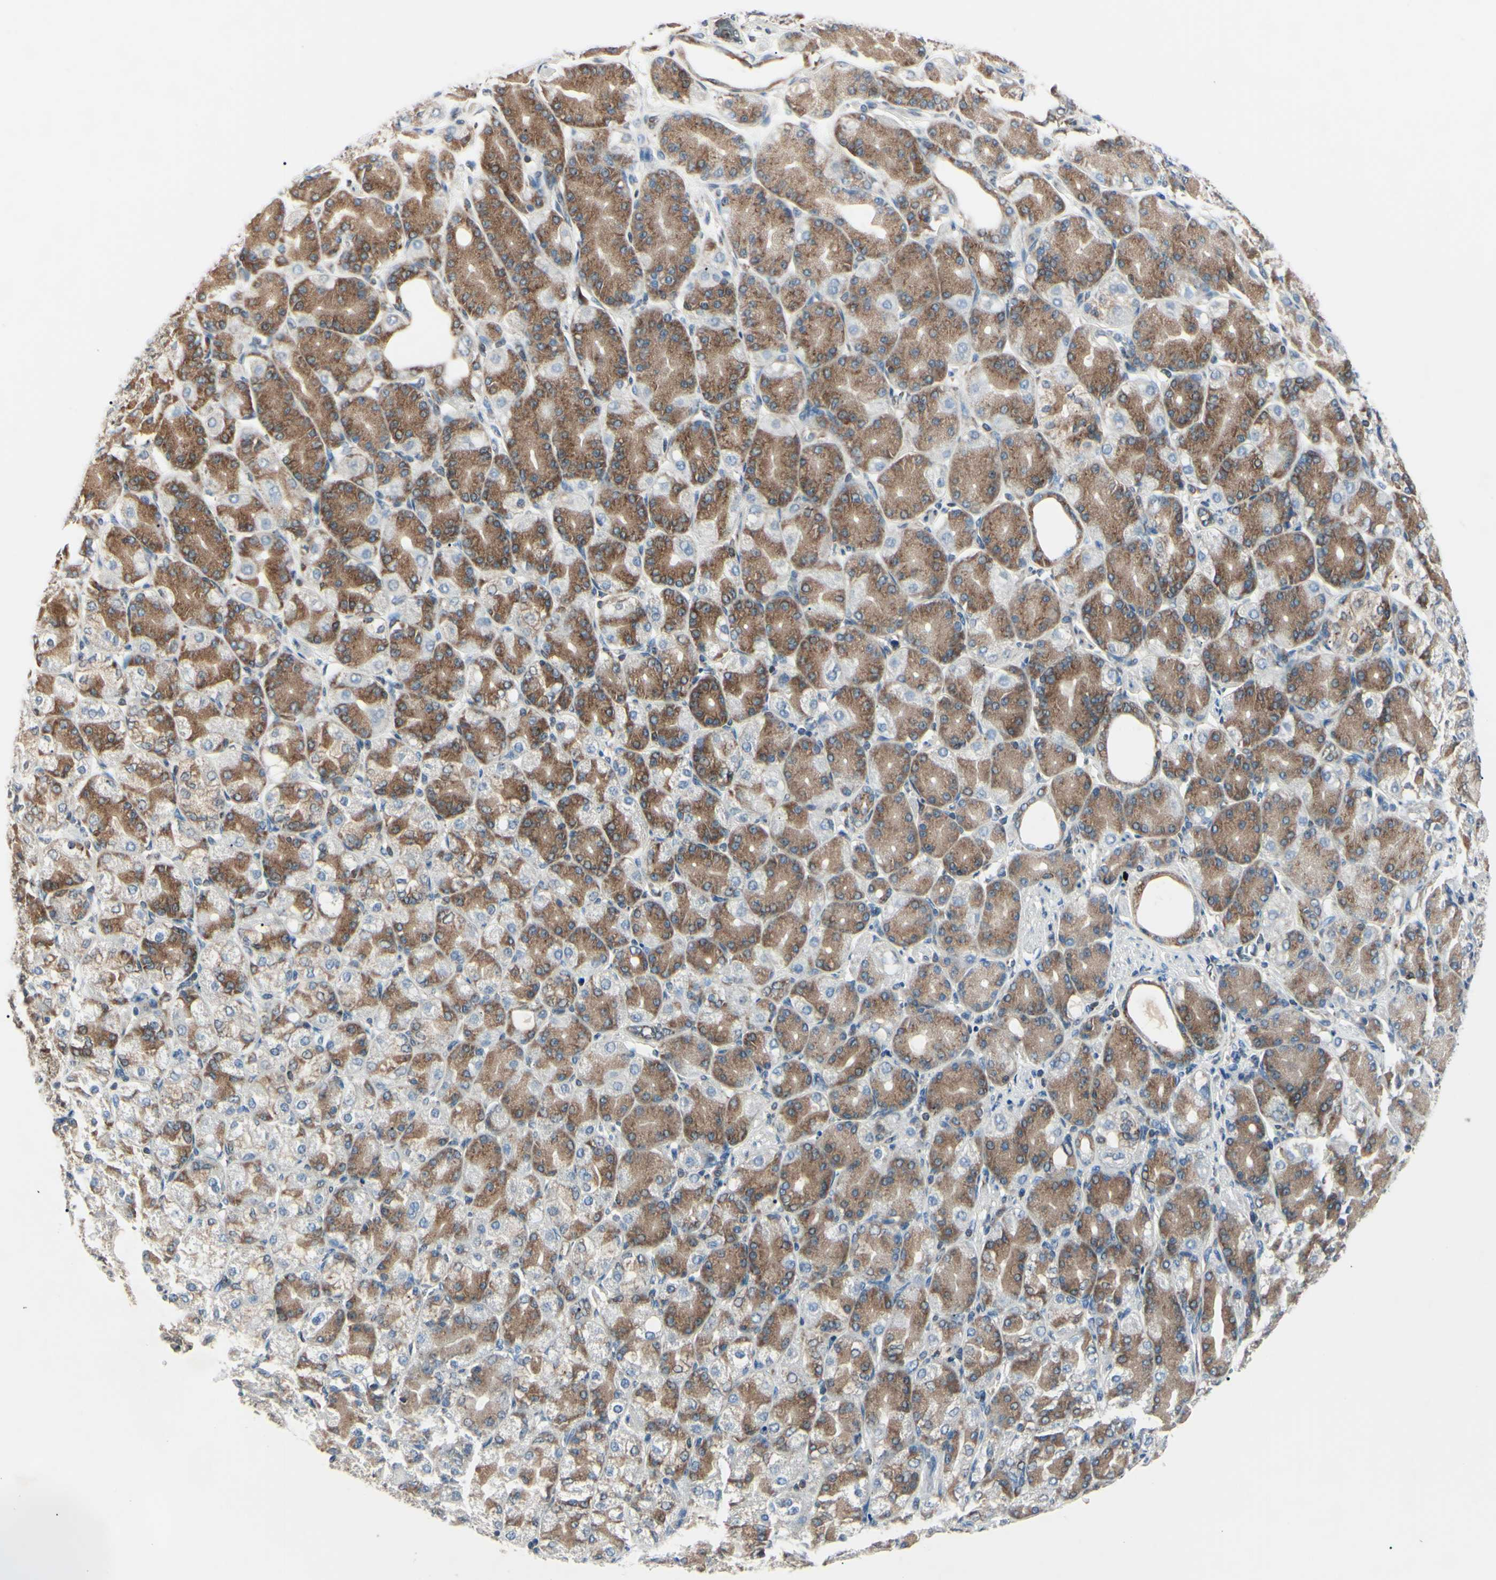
{"staining": {"intensity": "moderate", "quantity": "25%-75%", "location": "cytoplasmic/membranous"}, "tissue": "stomach cancer", "cell_type": "Tumor cells", "image_type": "cancer", "snomed": [{"axis": "morphology", "description": "Normal tissue, NOS"}, {"axis": "morphology", "description": "Adenocarcinoma, NOS"}, {"axis": "morphology", "description": "Adenocarcinoma, High grade"}, {"axis": "topography", "description": "Stomach, upper"}, {"axis": "topography", "description": "Stomach"}], "caption": "Immunohistochemical staining of stomach adenocarcinoma (high-grade) reveals medium levels of moderate cytoplasmic/membranous staining in about 25%-75% of tumor cells.", "gene": "MAPRE1", "patient": {"sex": "female", "age": 65}}